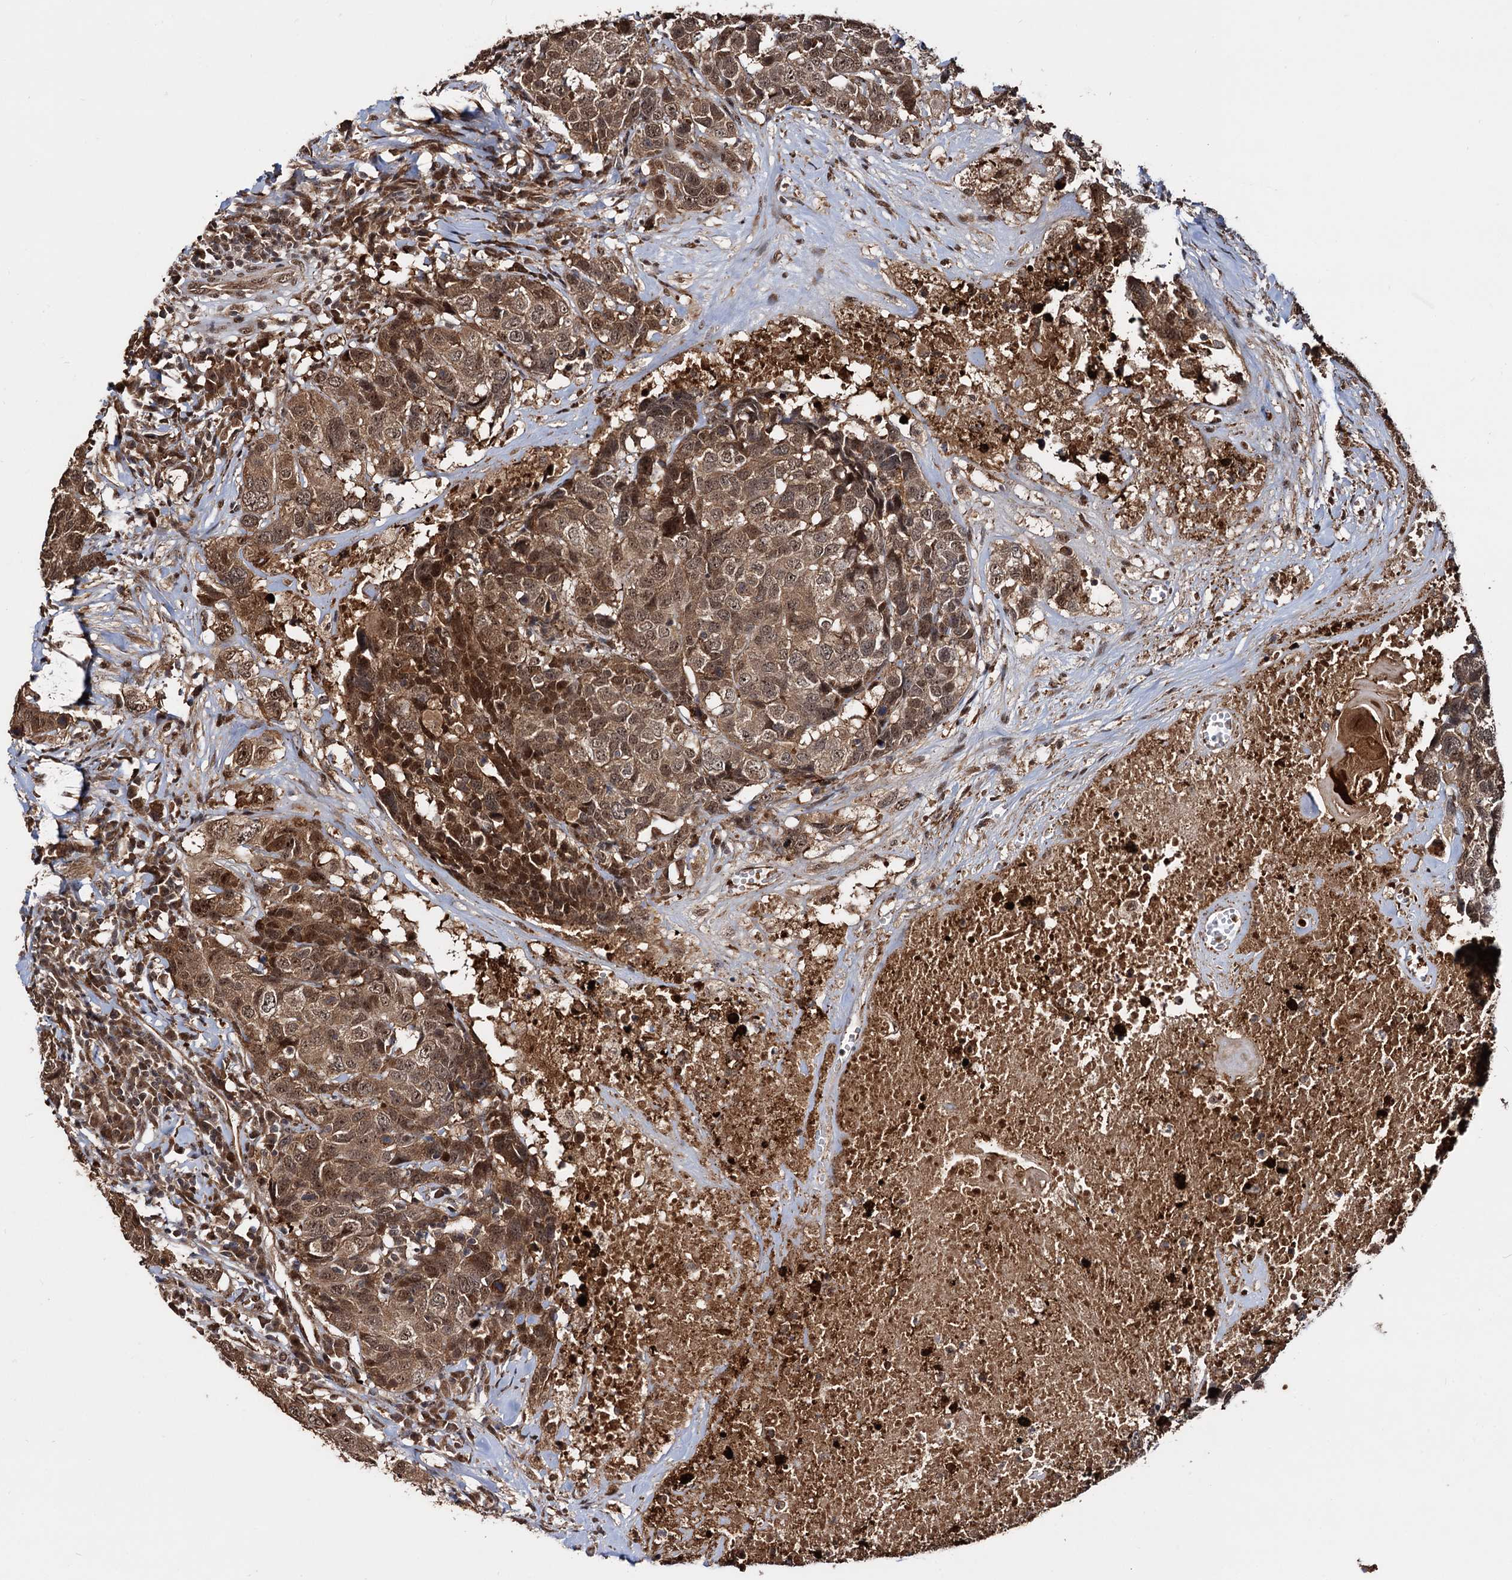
{"staining": {"intensity": "moderate", "quantity": ">75%", "location": "cytoplasmic/membranous,nuclear"}, "tissue": "head and neck cancer", "cell_type": "Tumor cells", "image_type": "cancer", "snomed": [{"axis": "morphology", "description": "Squamous cell carcinoma, NOS"}, {"axis": "topography", "description": "Head-Neck"}], "caption": "Approximately >75% of tumor cells in human squamous cell carcinoma (head and neck) exhibit moderate cytoplasmic/membranous and nuclear protein expression as visualized by brown immunohistochemical staining.", "gene": "PIGB", "patient": {"sex": "male", "age": 66}}